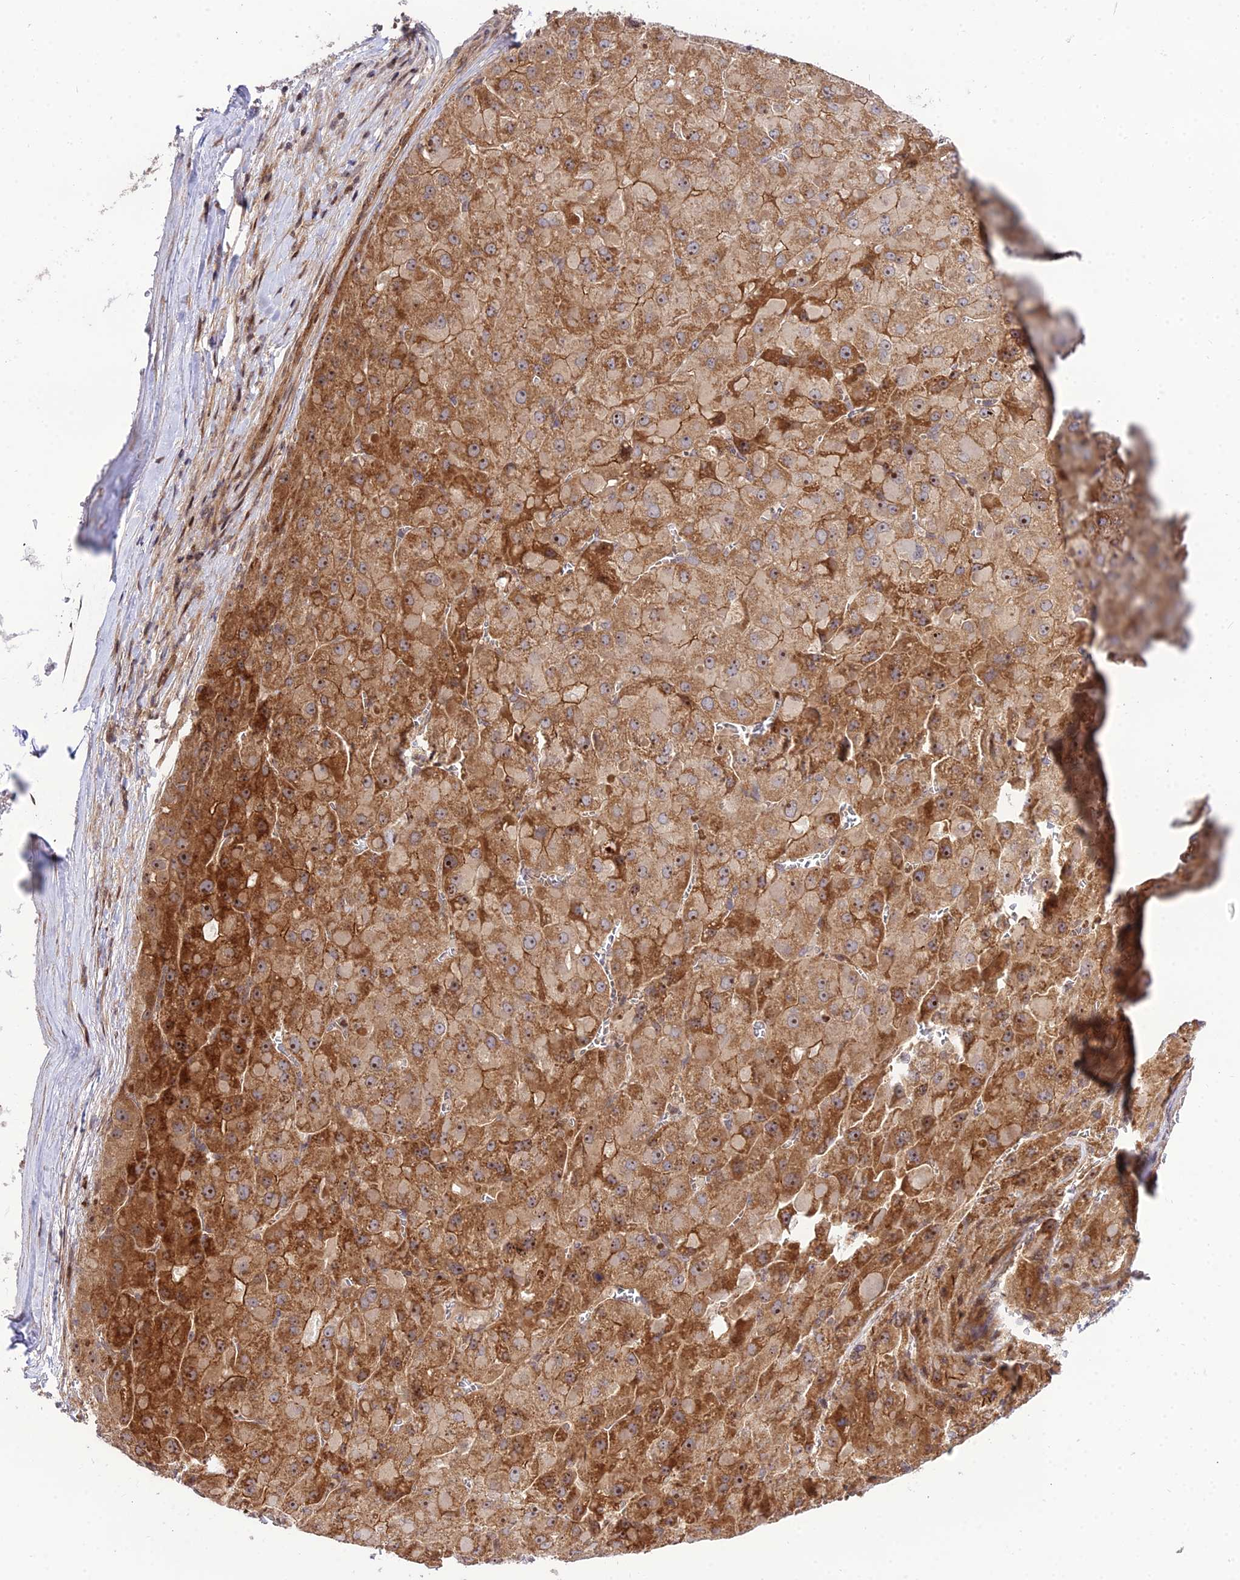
{"staining": {"intensity": "strong", "quantity": "25%-75%", "location": "cytoplasmic/membranous,nuclear"}, "tissue": "liver cancer", "cell_type": "Tumor cells", "image_type": "cancer", "snomed": [{"axis": "morphology", "description": "Carcinoma, Hepatocellular, NOS"}, {"axis": "topography", "description": "Liver"}], "caption": "The immunohistochemical stain labels strong cytoplasmic/membranous and nuclear staining in tumor cells of hepatocellular carcinoma (liver) tissue.", "gene": "SMG6", "patient": {"sex": "female", "age": 73}}